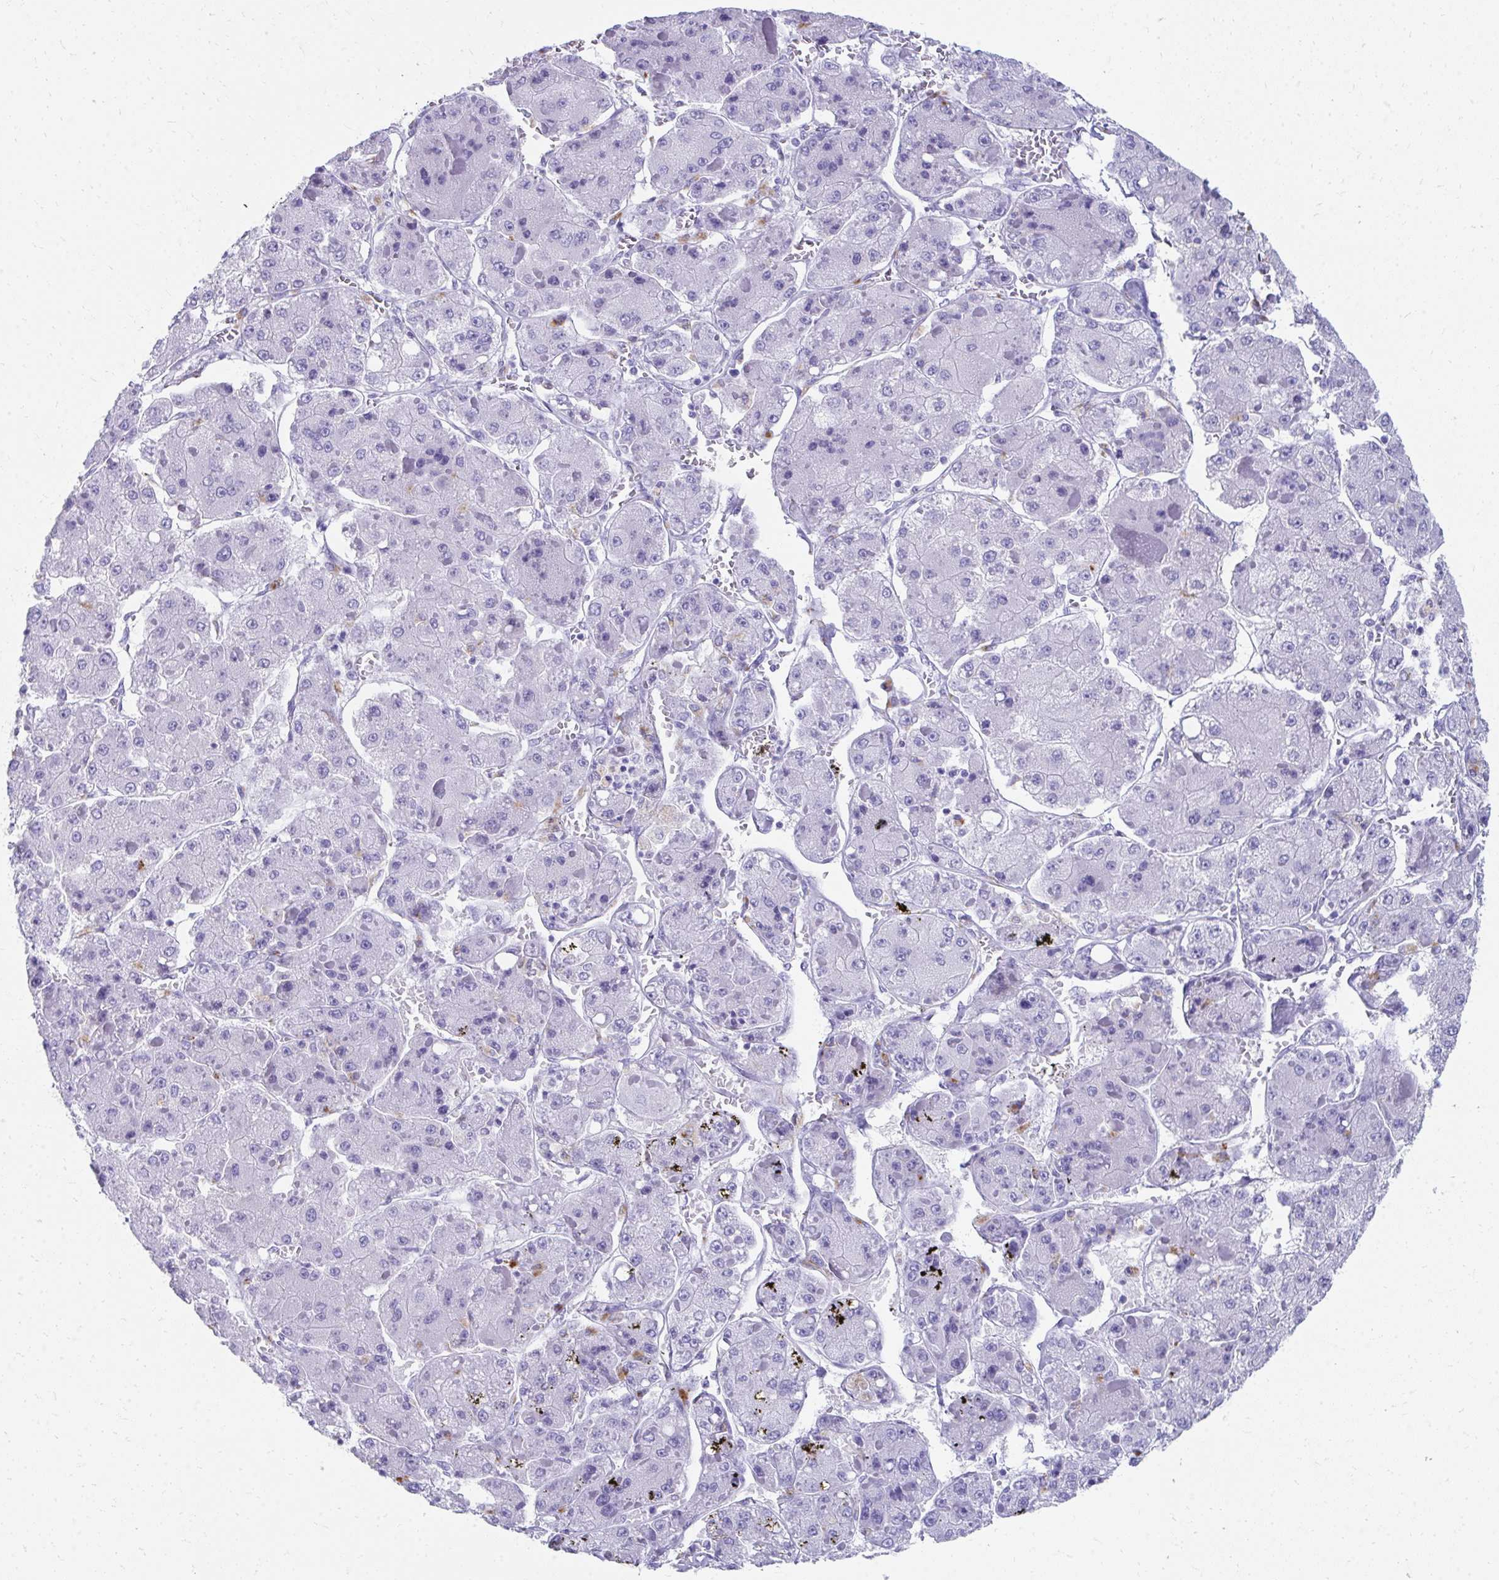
{"staining": {"intensity": "negative", "quantity": "none", "location": "none"}, "tissue": "liver cancer", "cell_type": "Tumor cells", "image_type": "cancer", "snomed": [{"axis": "morphology", "description": "Carcinoma, Hepatocellular, NOS"}, {"axis": "topography", "description": "Liver"}], "caption": "The histopathology image demonstrates no significant expression in tumor cells of hepatocellular carcinoma (liver).", "gene": "SEC14L3", "patient": {"sex": "female", "age": 73}}